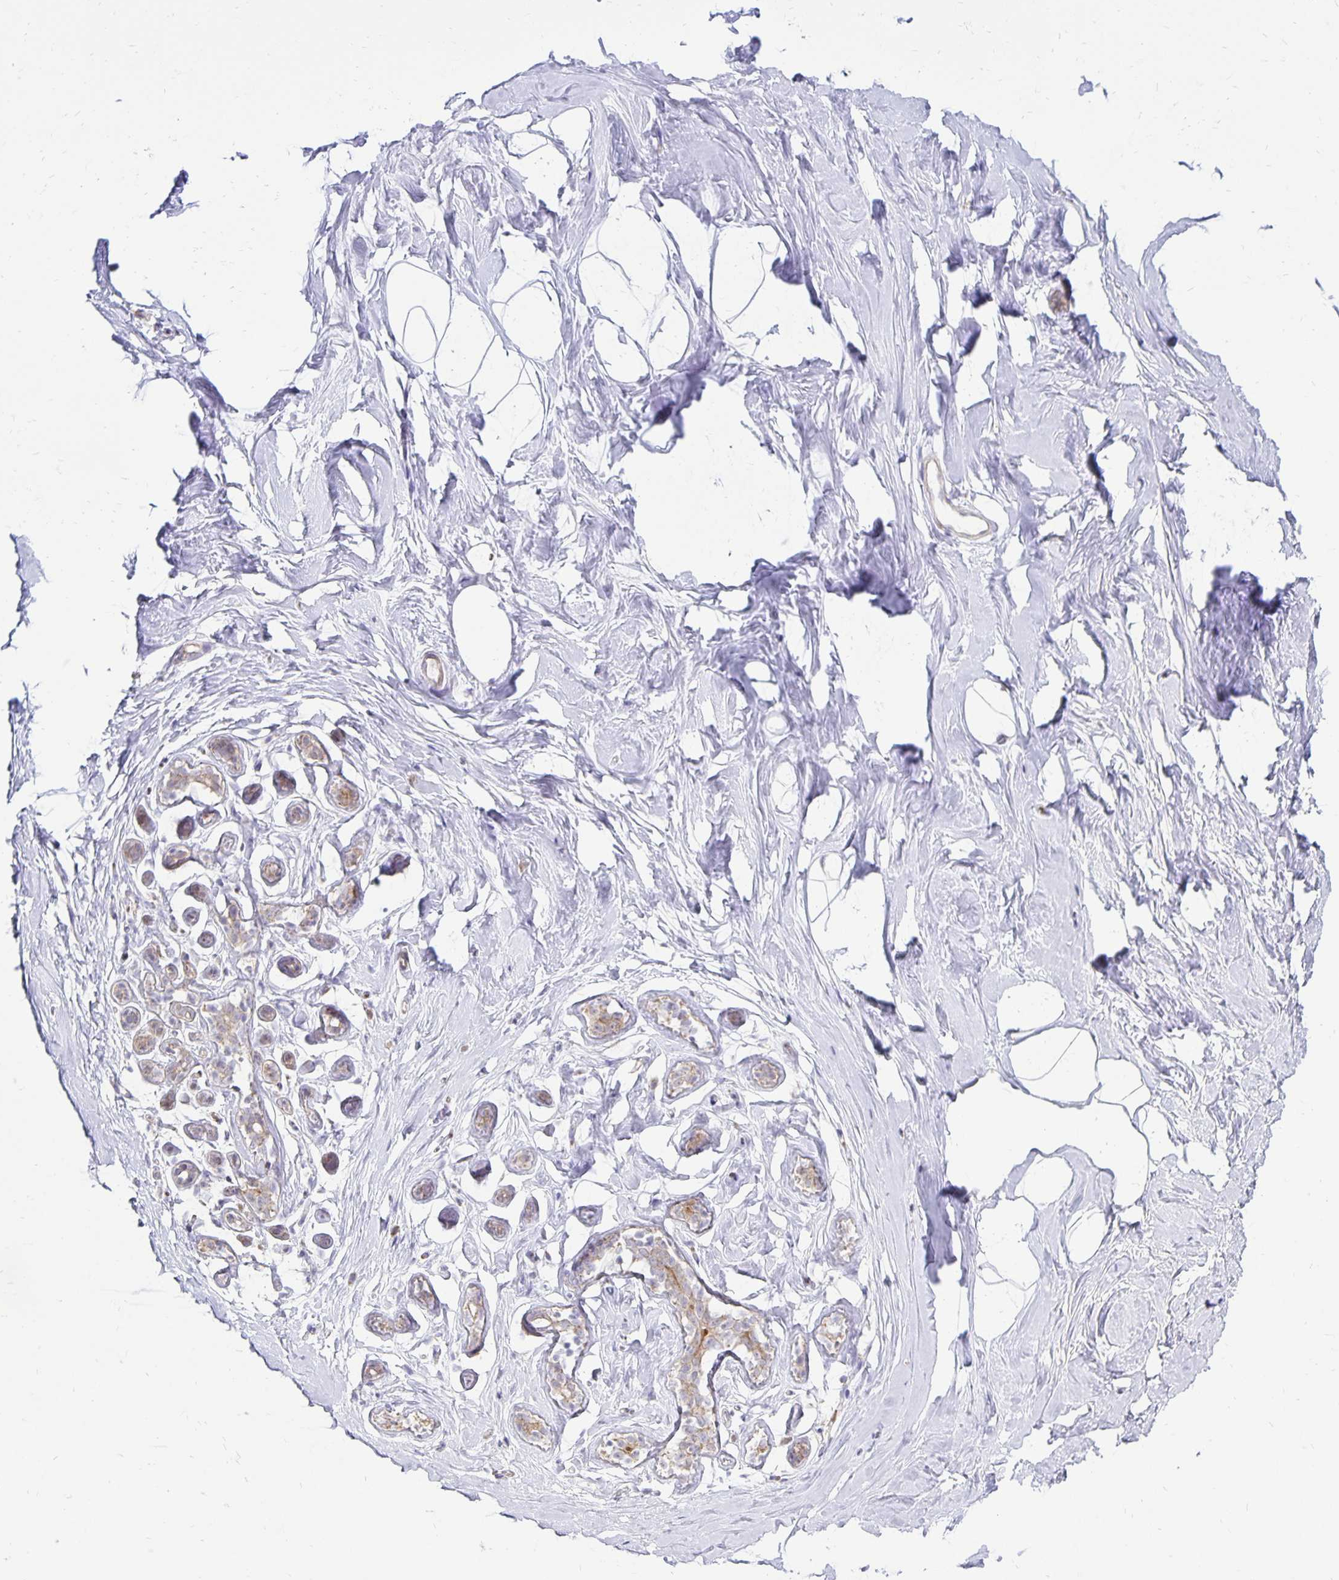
{"staining": {"intensity": "negative", "quantity": "none", "location": "none"}, "tissue": "breast", "cell_type": "Adipocytes", "image_type": "normal", "snomed": [{"axis": "morphology", "description": "Normal tissue, NOS"}, {"axis": "topography", "description": "Breast"}], "caption": "A high-resolution image shows immunohistochemistry staining of benign breast, which displays no significant staining in adipocytes. Brightfield microscopy of IHC stained with DAB (brown) and hematoxylin (blue), captured at high magnification.", "gene": "FN3K", "patient": {"sex": "female", "age": 32}}